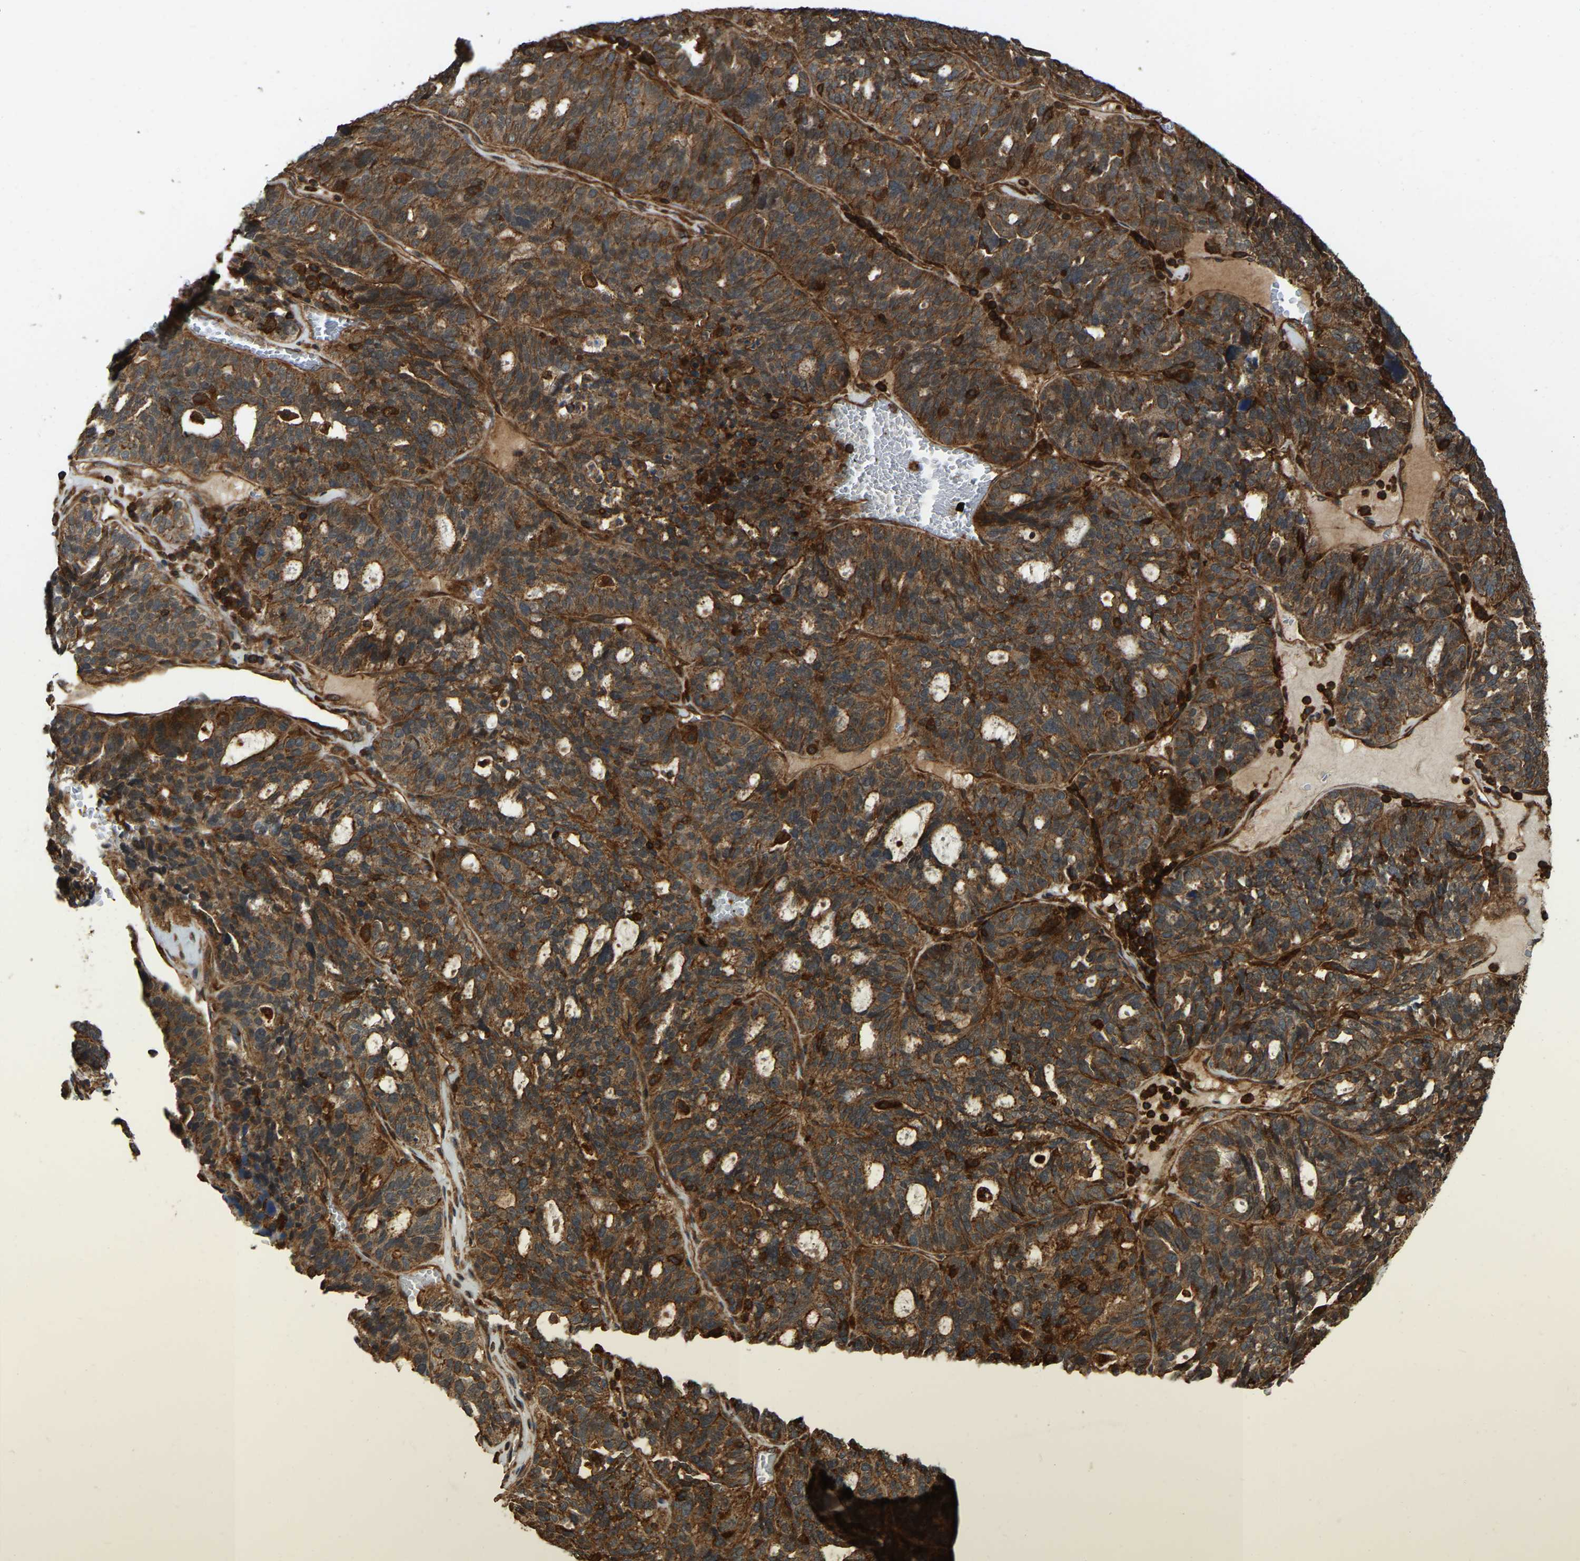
{"staining": {"intensity": "strong", "quantity": ">75%", "location": "cytoplasmic/membranous"}, "tissue": "ovarian cancer", "cell_type": "Tumor cells", "image_type": "cancer", "snomed": [{"axis": "morphology", "description": "Cystadenocarcinoma, serous, NOS"}, {"axis": "topography", "description": "Ovary"}], "caption": "There is high levels of strong cytoplasmic/membranous expression in tumor cells of ovarian cancer (serous cystadenocarcinoma), as demonstrated by immunohistochemical staining (brown color).", "gene": "SAMD9L", "patient": {"sex": "female", "age": 59}}